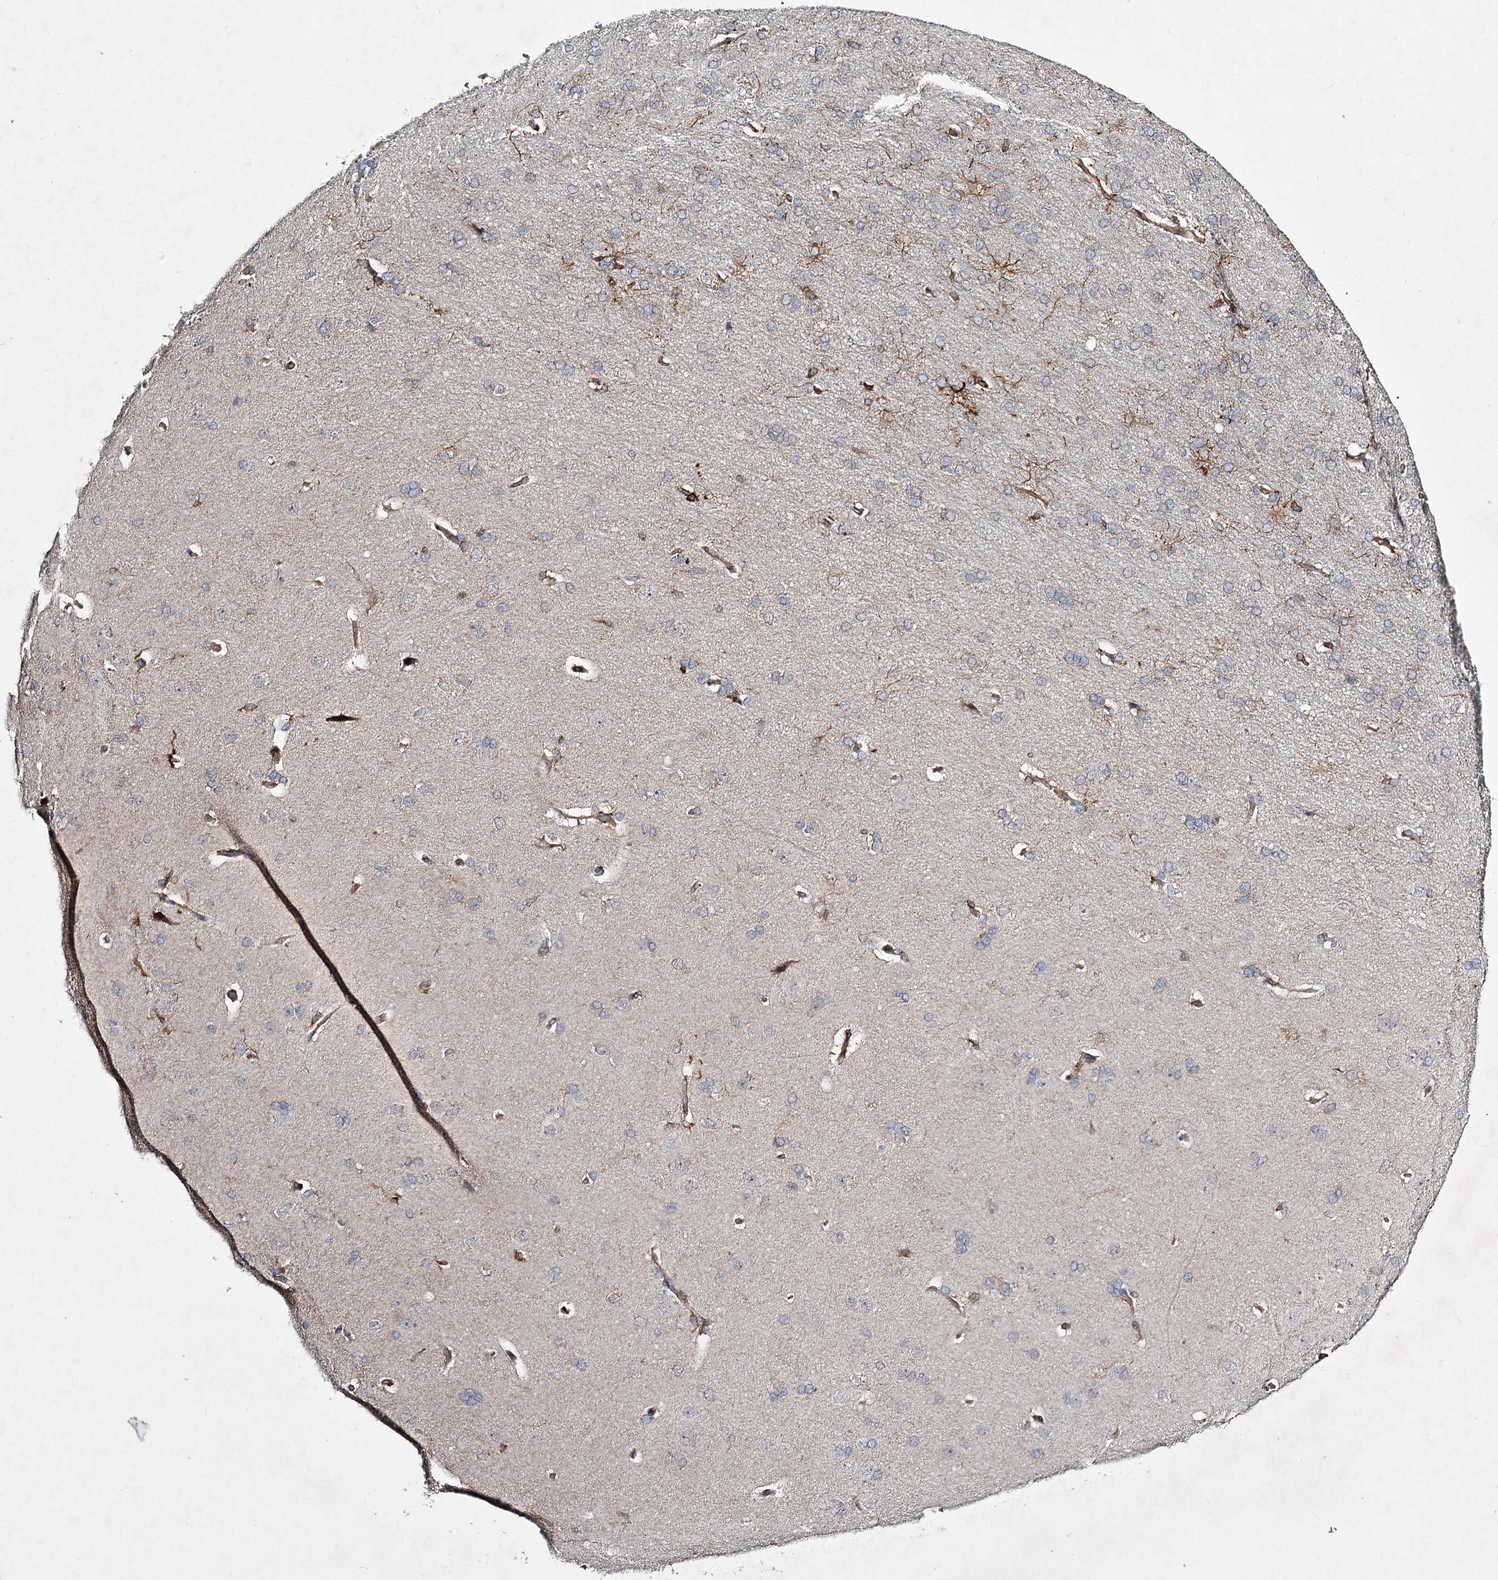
{"staining": {"intensity": "moderate", "quantity": ">75%", "location": "cytoplasmic/membranous"}, "tissue": "cerebral cortex", "cell_type": "Endothelial cells", "image_type": "normal", "snomed": [{"axis": "morphology", "description": "Normal tissue, NOS"}, {"axis": "topography", "description": "Cerebral cortex"}], "caption": "Protein expression analysis of normal human cerebral cortex reveals moderate cytoplasmic/membranous staining in approximately >75% of endothelial cells. Nuclei are stained in blue.", "gene": "DPEP2", "patient": {"sex": "male", "age": 62}}